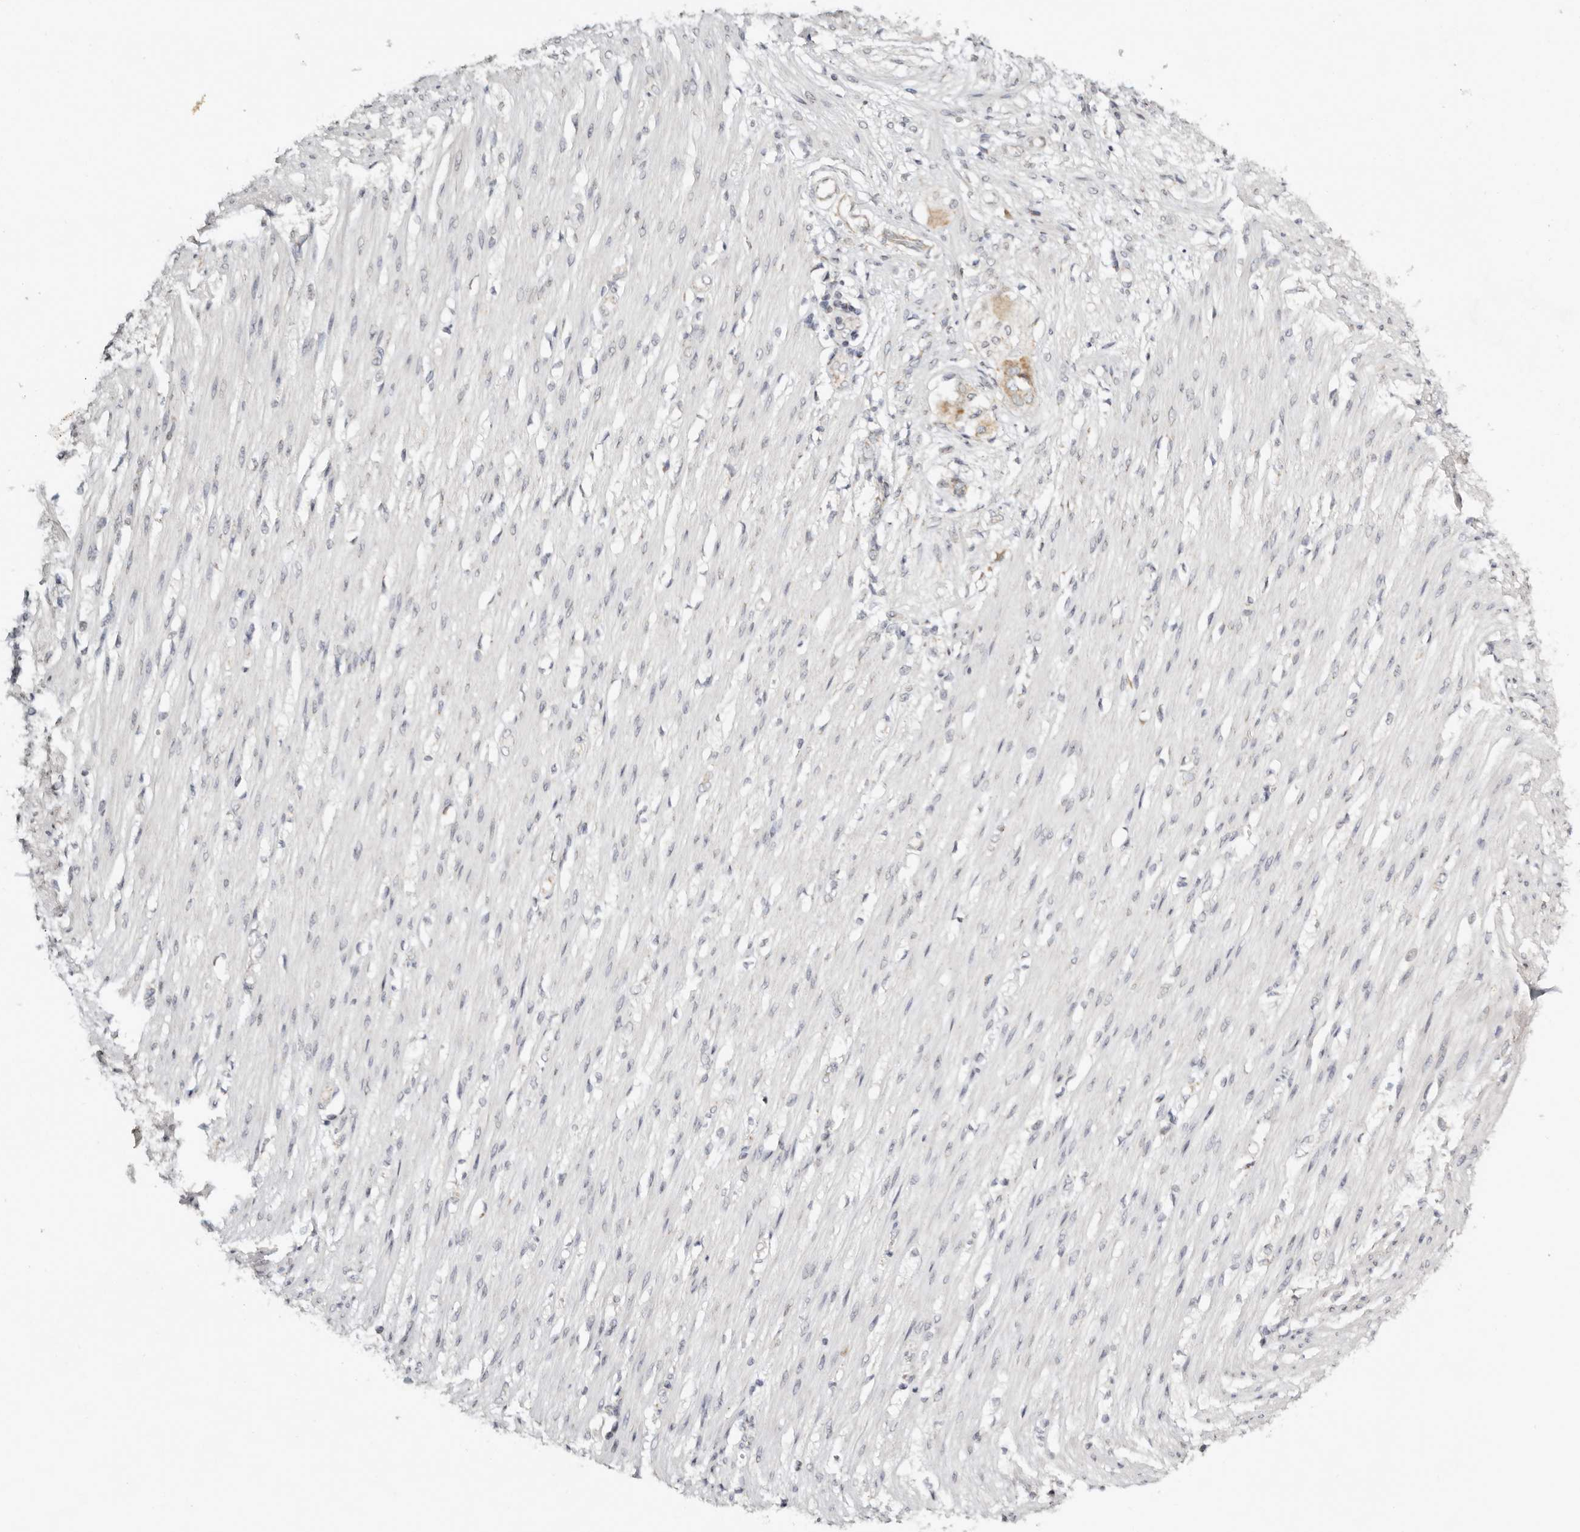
{"staining": {"intensity": "negative", "quantity": "none", "location": "none"}, "tissue": "smooth muscle", "cell_type": "Smooth muscle cells", "image_type": "normal", "snomed": [{"axis": "morphology", "description": "Normal tissue, NOS"}, {"axis": "morphology", "description": "Adenocarcinoma, NOS"}, {"axis": "topography", "description": "Colon"}, {"axis": "topography", "description": "Peripheral nerve tissue"}], "caption": "DAB immunohistochemical staining of benign human smooth muscle shows no significant positivity in smooth muscle cells. (Brightfield microscopy of DAB immunohistochemistry (IHC) at high magnification).", "gene": "KDF1", "patient": {"sex": "male", "age": 14}}